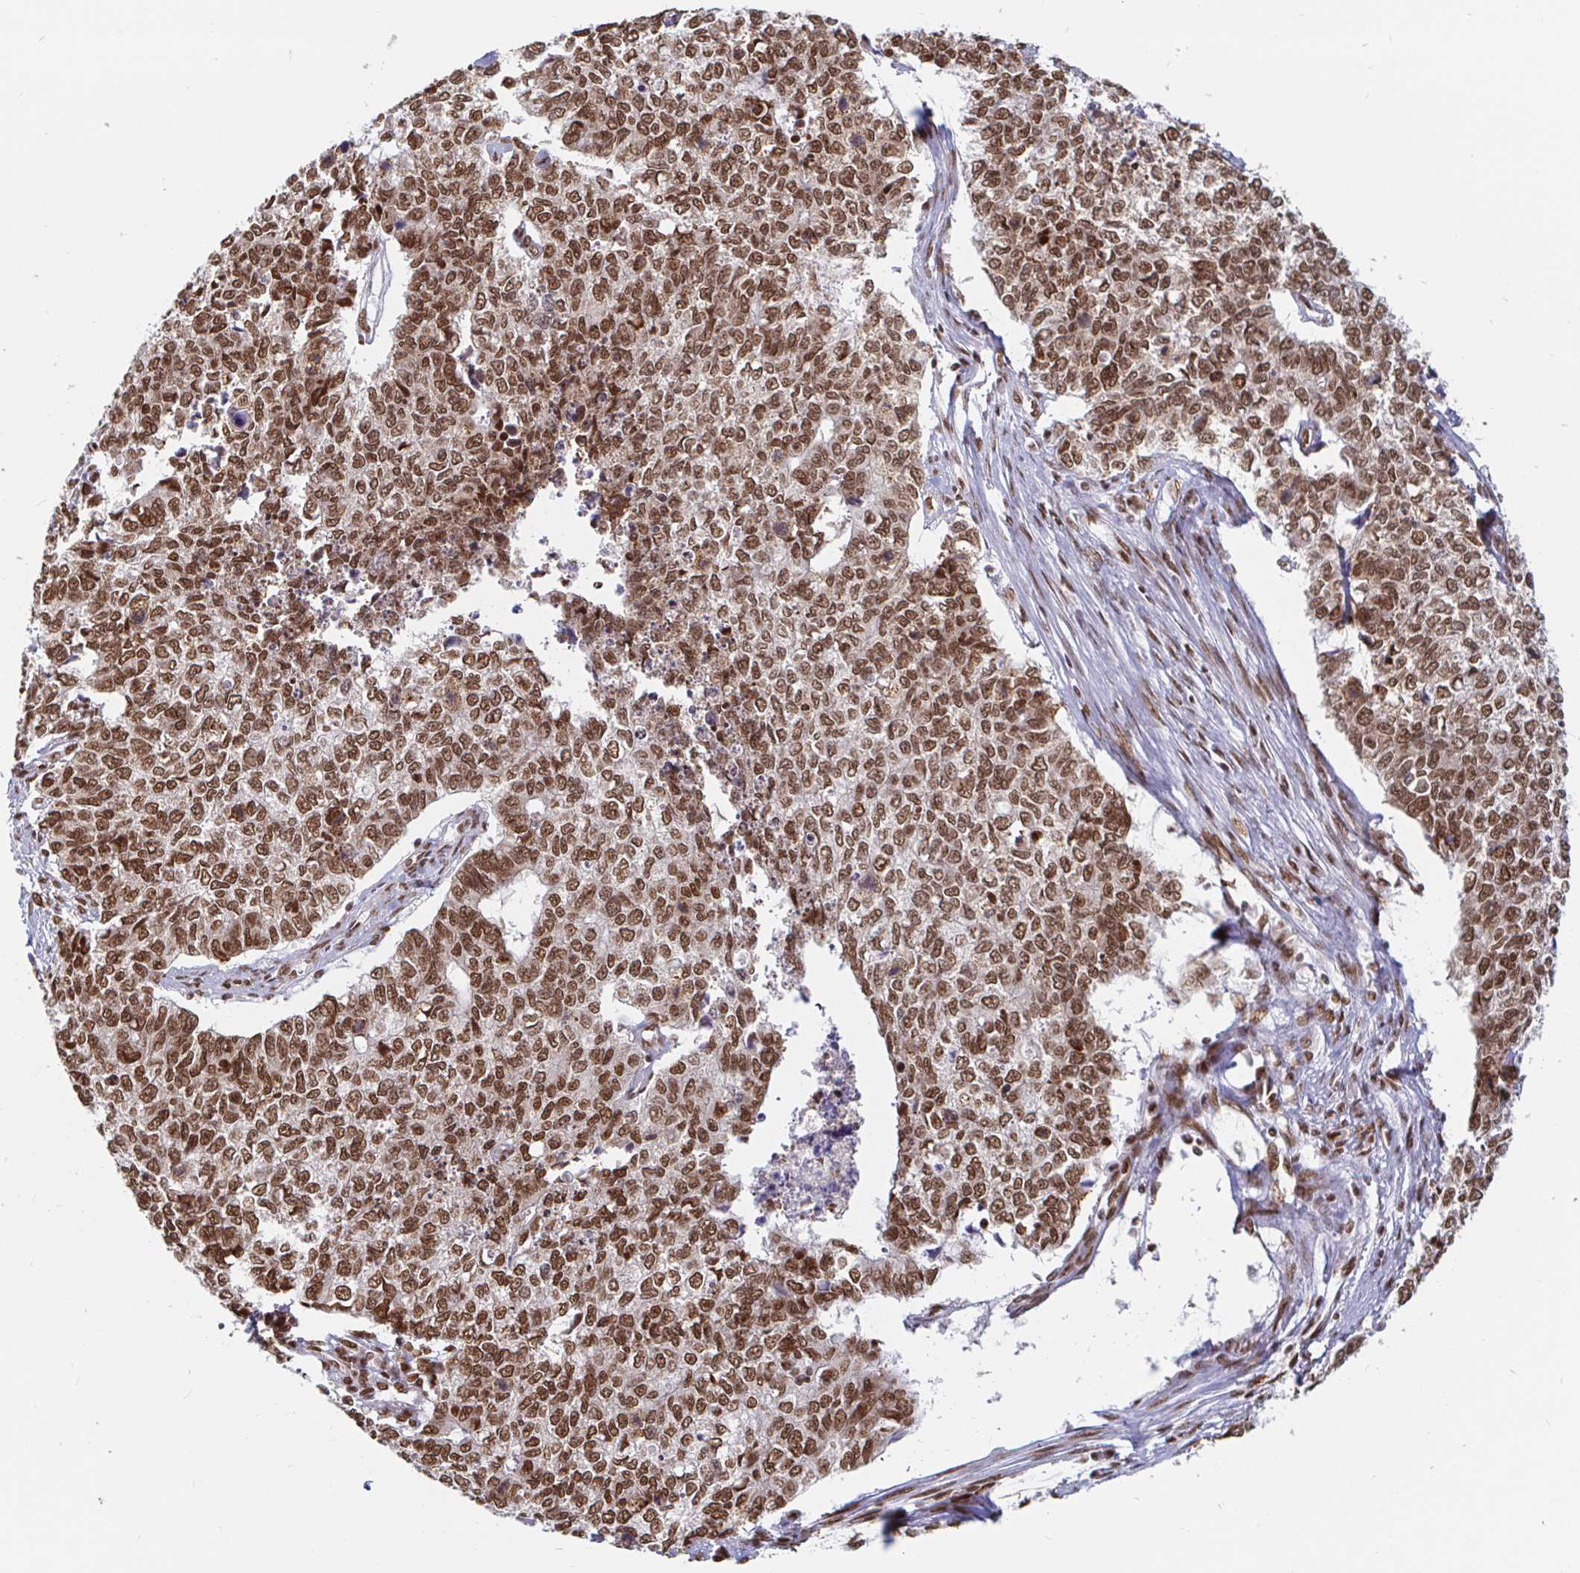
{"staining": {"intensity": "moderate", "quantity": ">75%", "location": "nuclear"}, "tissue": "cervical cancer", "cell_type": "Tumor cells", "image_type": "cancer", "snomed": [{"axis": "morphology", "description": "Adenocarcinoma, NOS"}, {"axis": "topography", "description": "Cervix"}], "caption": "Protein expression analysis of human cervical cancer (adenocarcinoma) reveals moderate nuclear staining in about >75% of tumor cells. (Stains: DAB in brown, nuclei in blue, Microscopy: brightfield microscopy at high magnification).", "gene": "RBMX", "patient": {"sex": "female", "age": 63}}